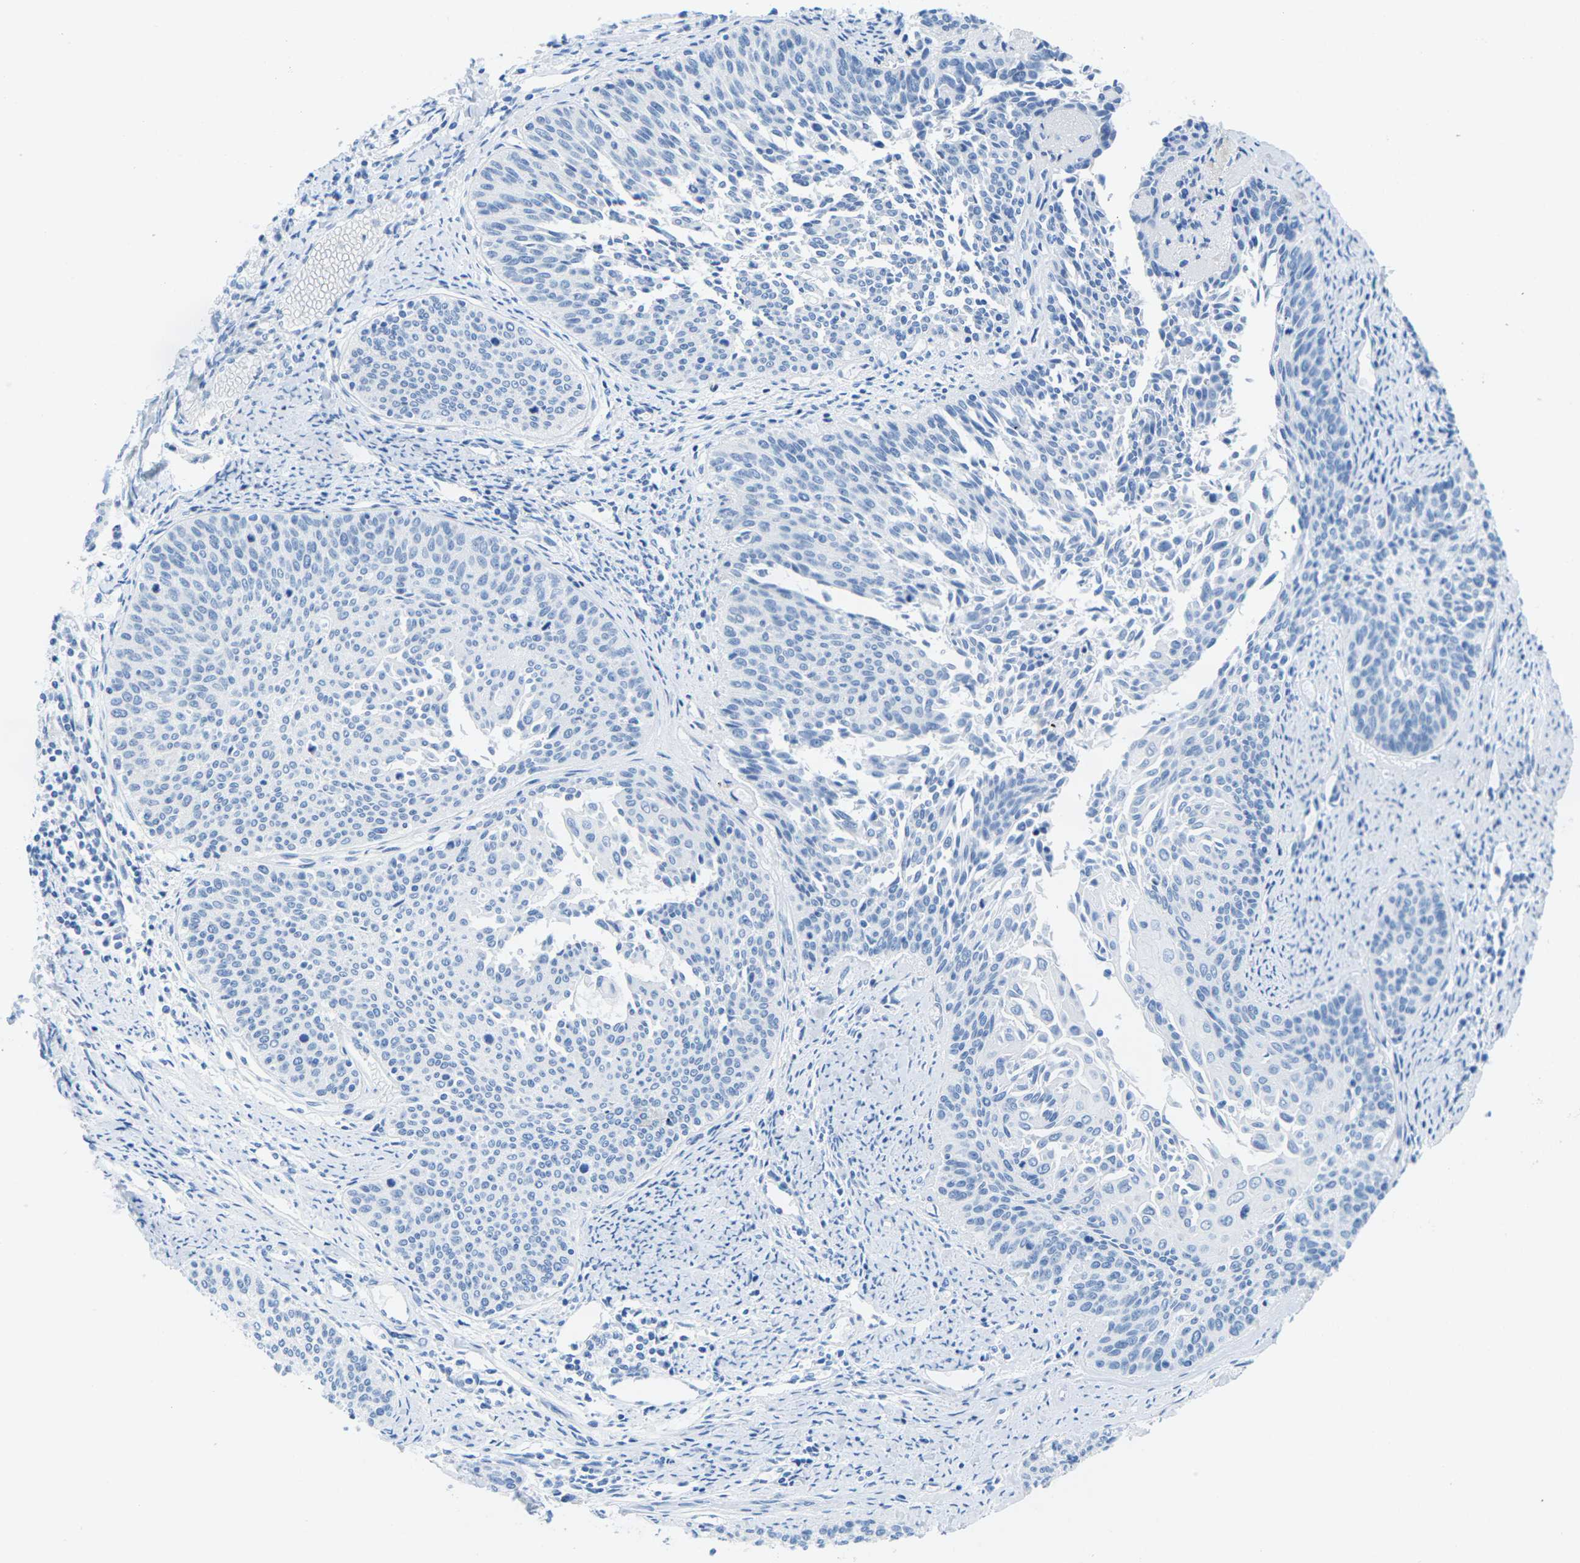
{"staining": {"intensity": "negative", "quantity": "none", "location": "none"}, "tissue": "cervical cancer", "cell_type": "Tumor cells", "image_type": "cancer", "snomed": [{"axis": "morphology", "description": "Squamous cell carcinoma, NOS"}, {"axis": "topography", "description": "Cervix"}], "caption": "Cervical cancer was stained to show a protein in brown. There is no significant positivity in tumor cells. Nuclei are stained in blue.", "gene": "SLC12A1", "patient": {"sex": "female", "age": 55}}